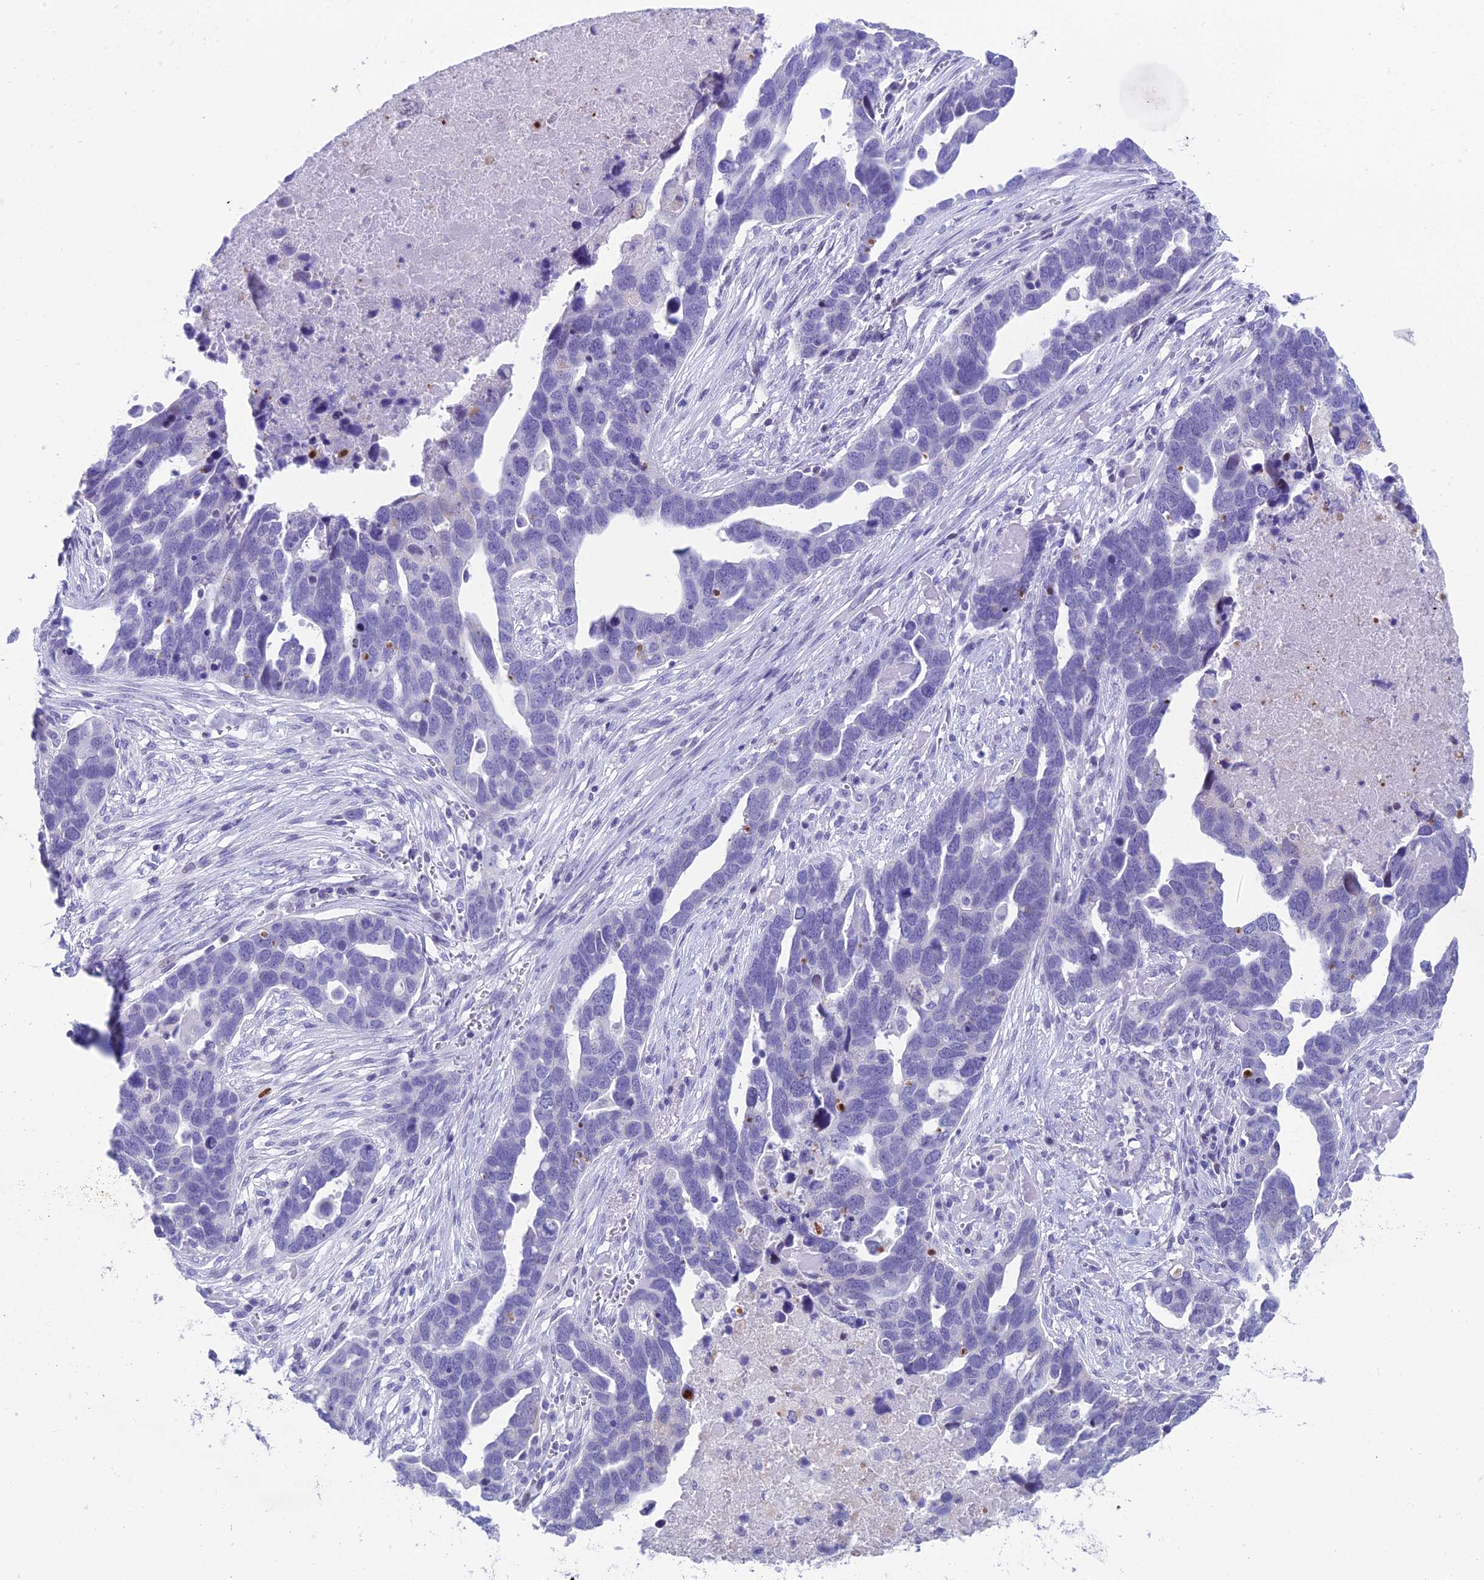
{"staining": {"intensity": "negative", "quantity": "none", "location": "none"}, "tissue": "ovarian cancer", "cell_type": "Tumor cells", "image_type": "cancer", "snomed": [{"axis": "morphology", "description": "Cystadenocarcinoma, serous, NOS"}, {"axis": "topography", "description": "Ovary"}], "caption": "A photomicrograph of serous cystadenocarcinoma (ovarian) stained for a protein exhibits no brown staining in tumor cells.", "gene": "CC2D2A", "patient": {"sex": "female", "age": 54}}